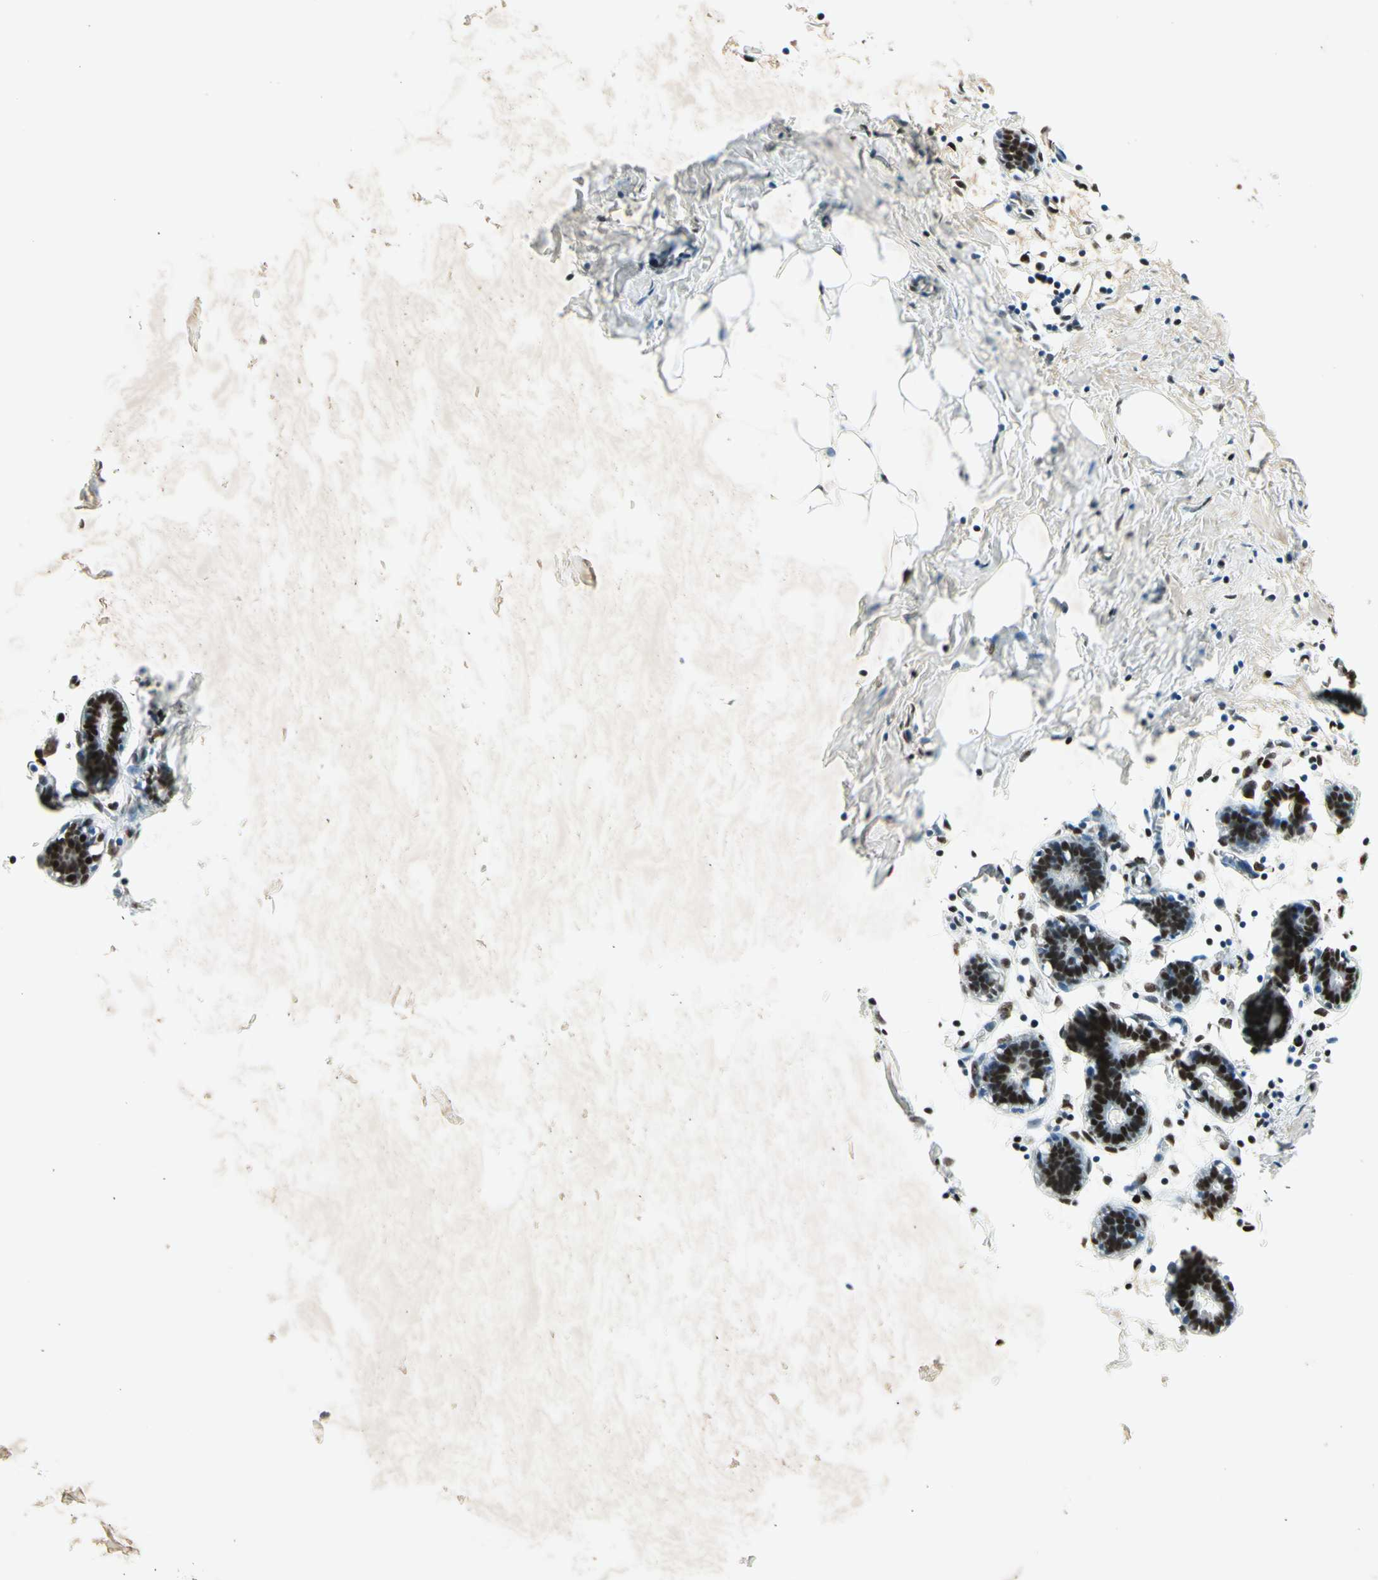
{"staining": {"intensity": "moderate", "quantity": "25%-75%", "location": "nuclear"}, "tissue": "breast", "cell_type": "Adipocytes", "image_type": "normal", "snomed": [{"axis": "morphology", "description": "Normal tissue, NOS"}, {"axis": "topography", "description": "Breast"}], "caption": "There is medium levels of moderate nuclear expression in adipocytes of benign breast, as demonstrated by immunohistochemical staining (brown color).", "gene": "RNF43", "patient": {"sex": "female", "age": 27}}